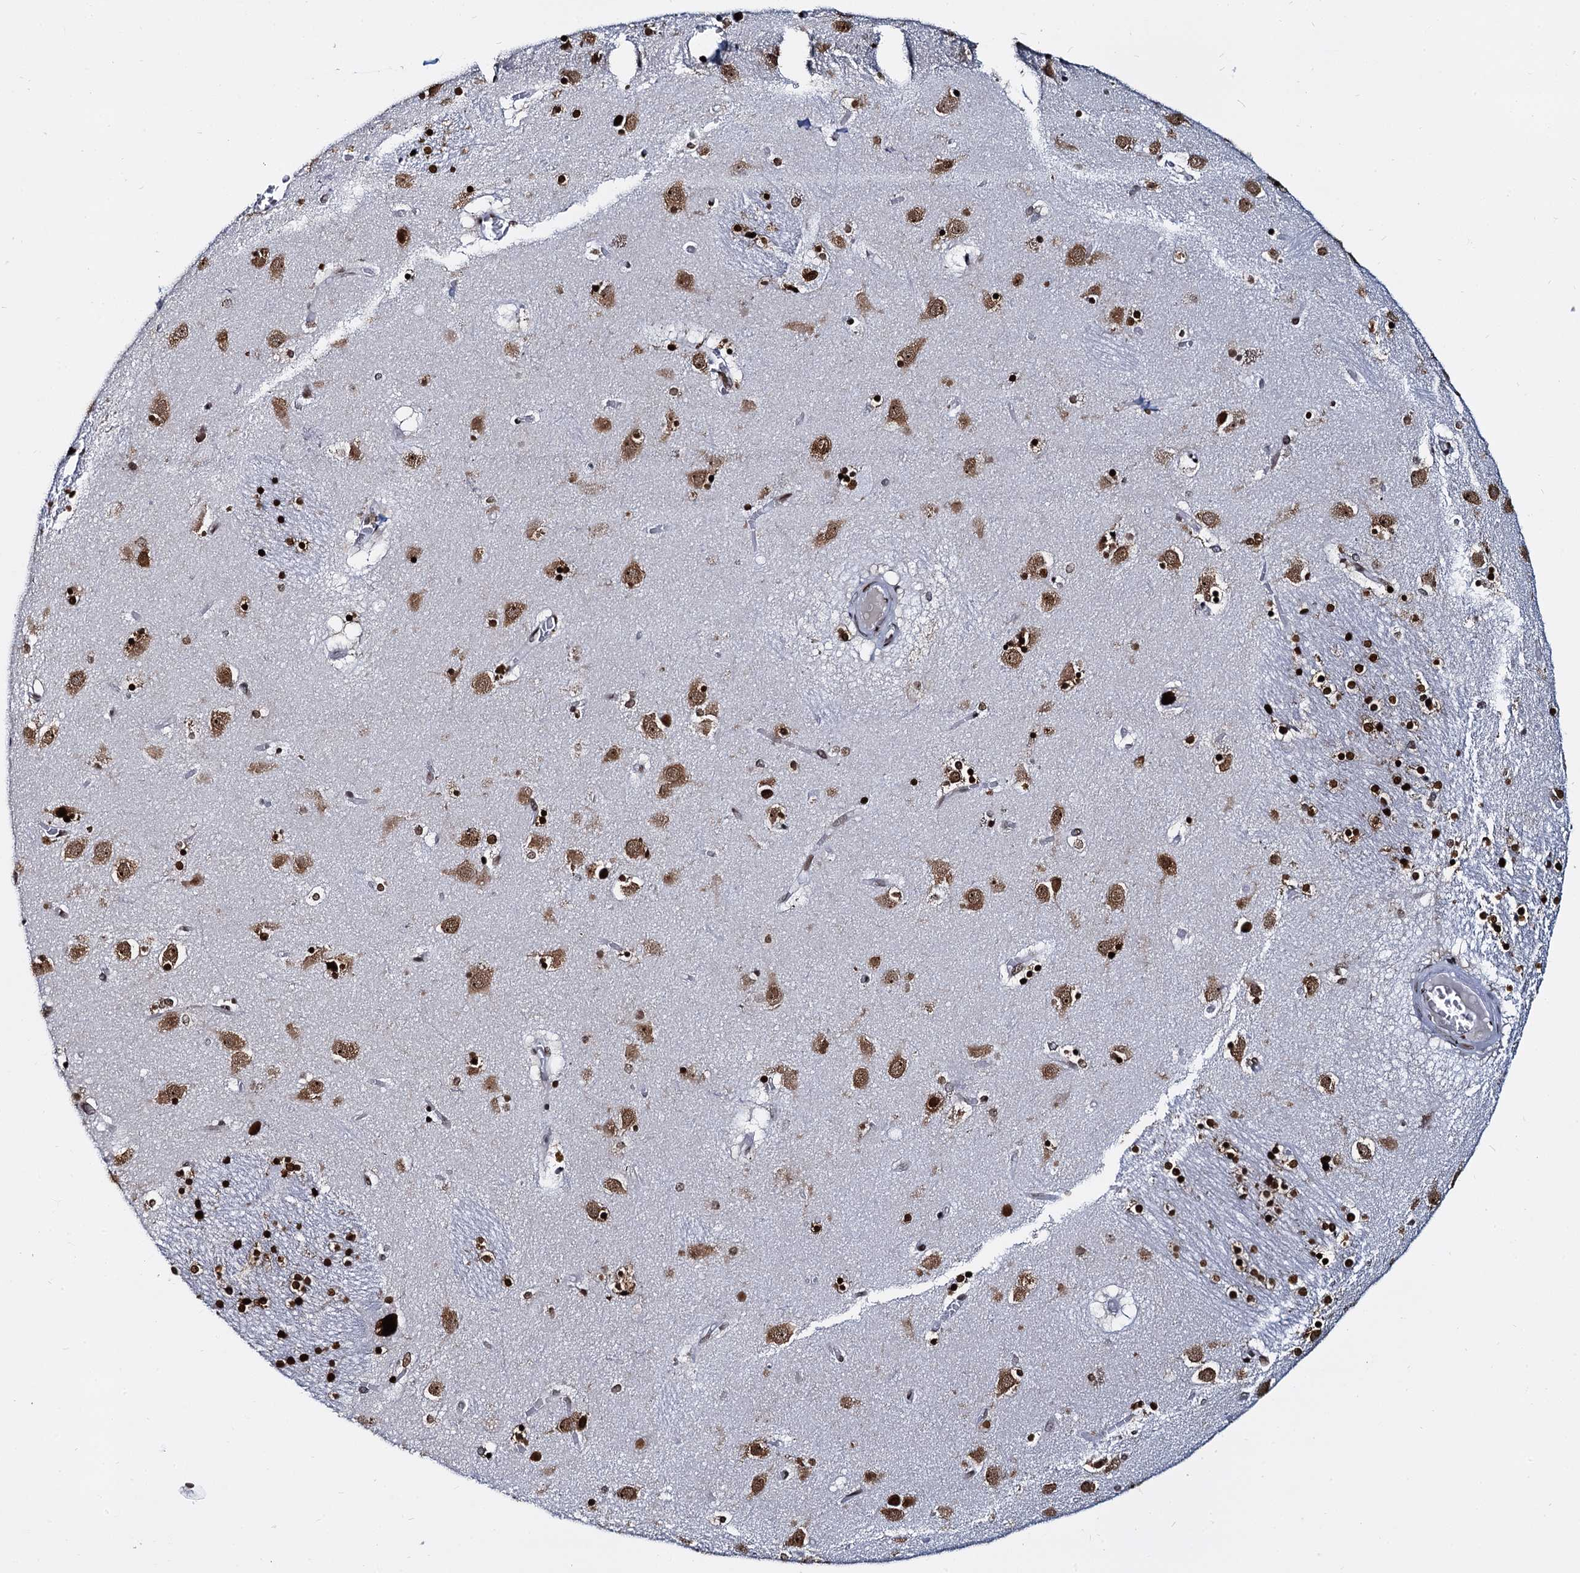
{"staining": {"intensity": "strong", "quantity": ">75%", "location": "nuclear"}, "tissue": "caudate", "cell_type": "Glial cells", "image_type": "normal", "snomed": [{"axis": "morphology", "description": "Normal tissue, NOS"}, {"axis": "topography", "description": "Lateral ventricle wall"}], "caption": "Glial cells demonstrate high levels of strong nuclear staining in approximately >75% of cells in unremarkable human caudate. Using DAB (brown) and hematoxylin (blue) stains, captured at high magnification using brightfield microscopy.", "gene": "CMAS", "patient": {"sex": "male", "age": 70}}